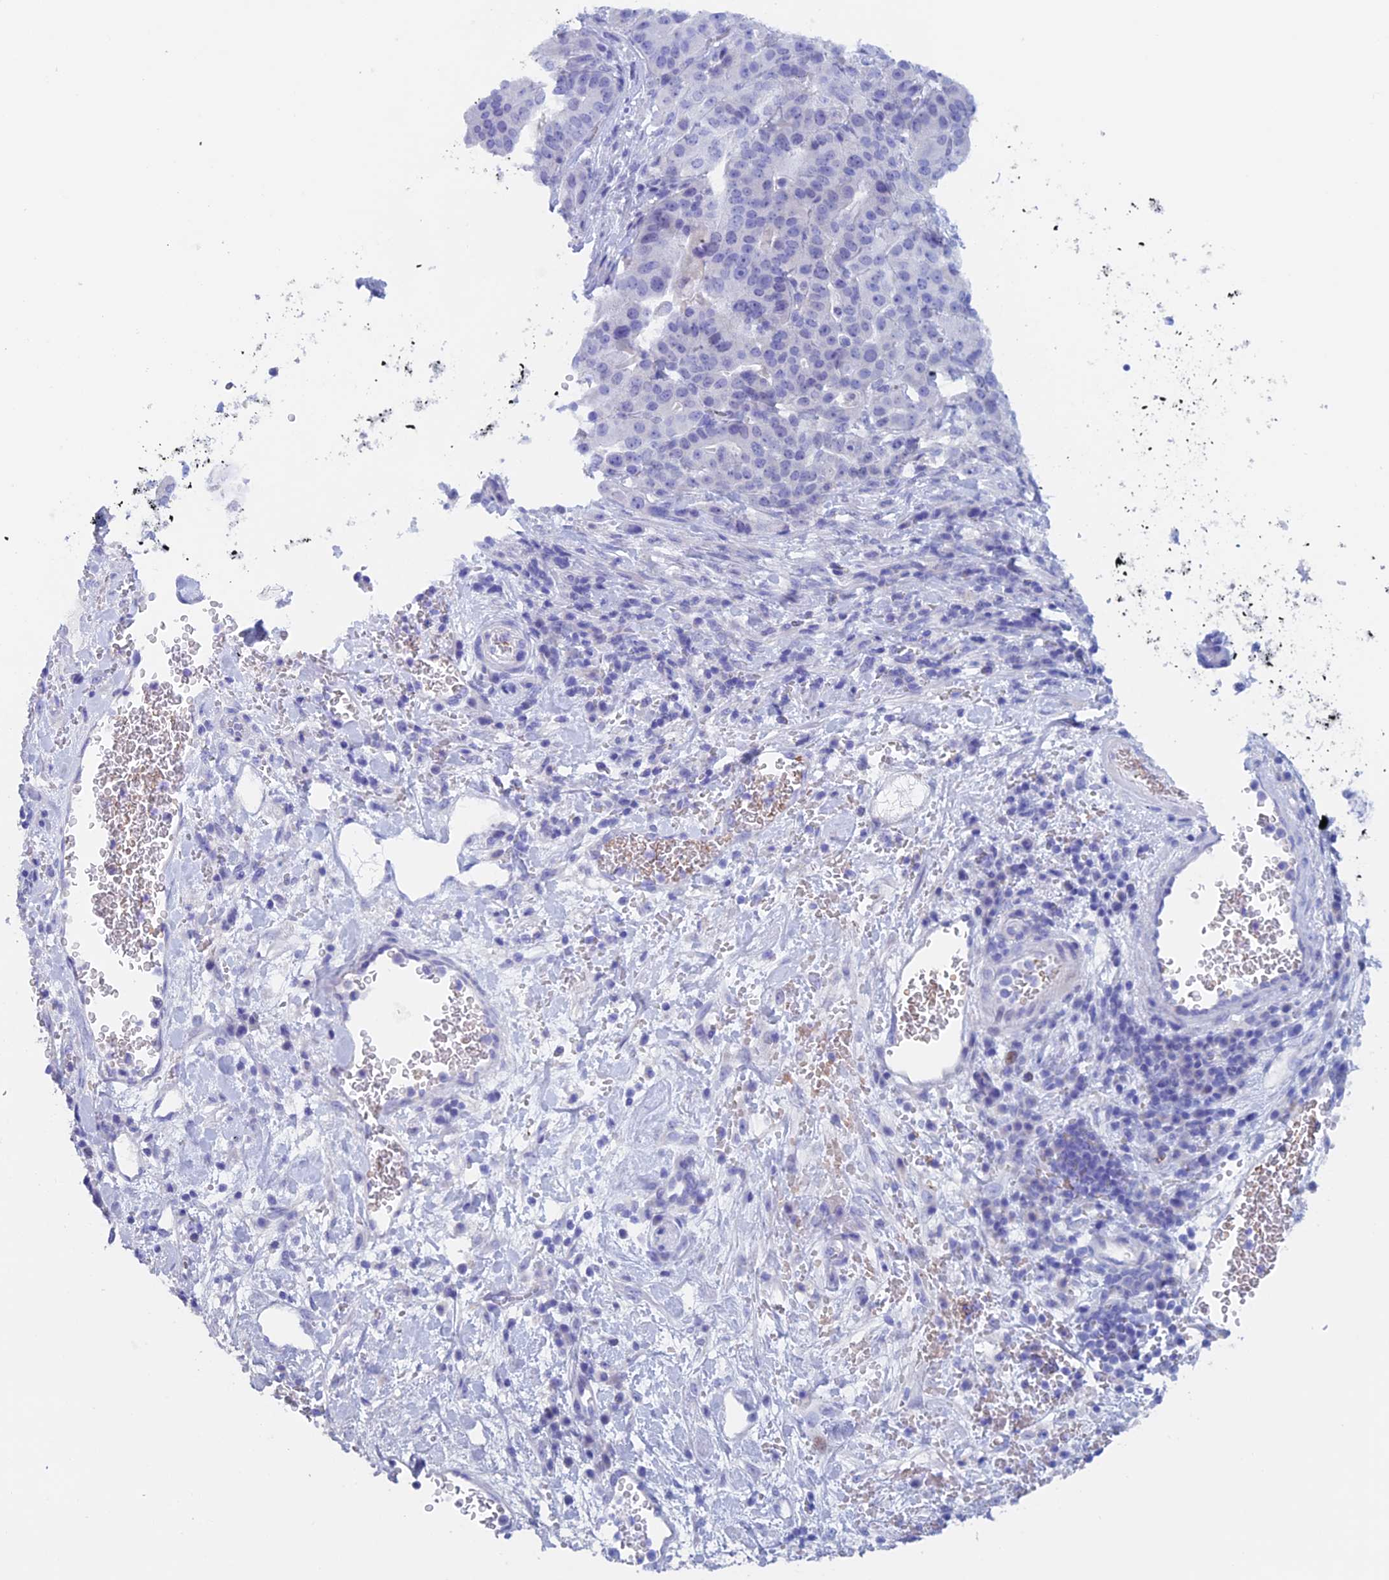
{"staining": {"intensity": "negative", "quantity": "none", "location": "none"}, "tissue": "stomach cancer", "cell_type": "Tumor cells", "image_type": "cancer", "snomed": [{"axis": "morphology", "description": "Adenocarcinoma, NOS"}, {"axis": "topography", "description": "Stomach"}], "caption": "This micrograph is of stomach adenocarcinoma stained with IHC to label a protein in brown with the nuclei are counter-stained blue. There is no positivity in tumor cells. (Brightfield microscopy of DAB (3,3'-diaminobenzidine) IHC at high magnification).", "gene": "PSMC3IP", "patient": {"sex": "male", "age": 48}}